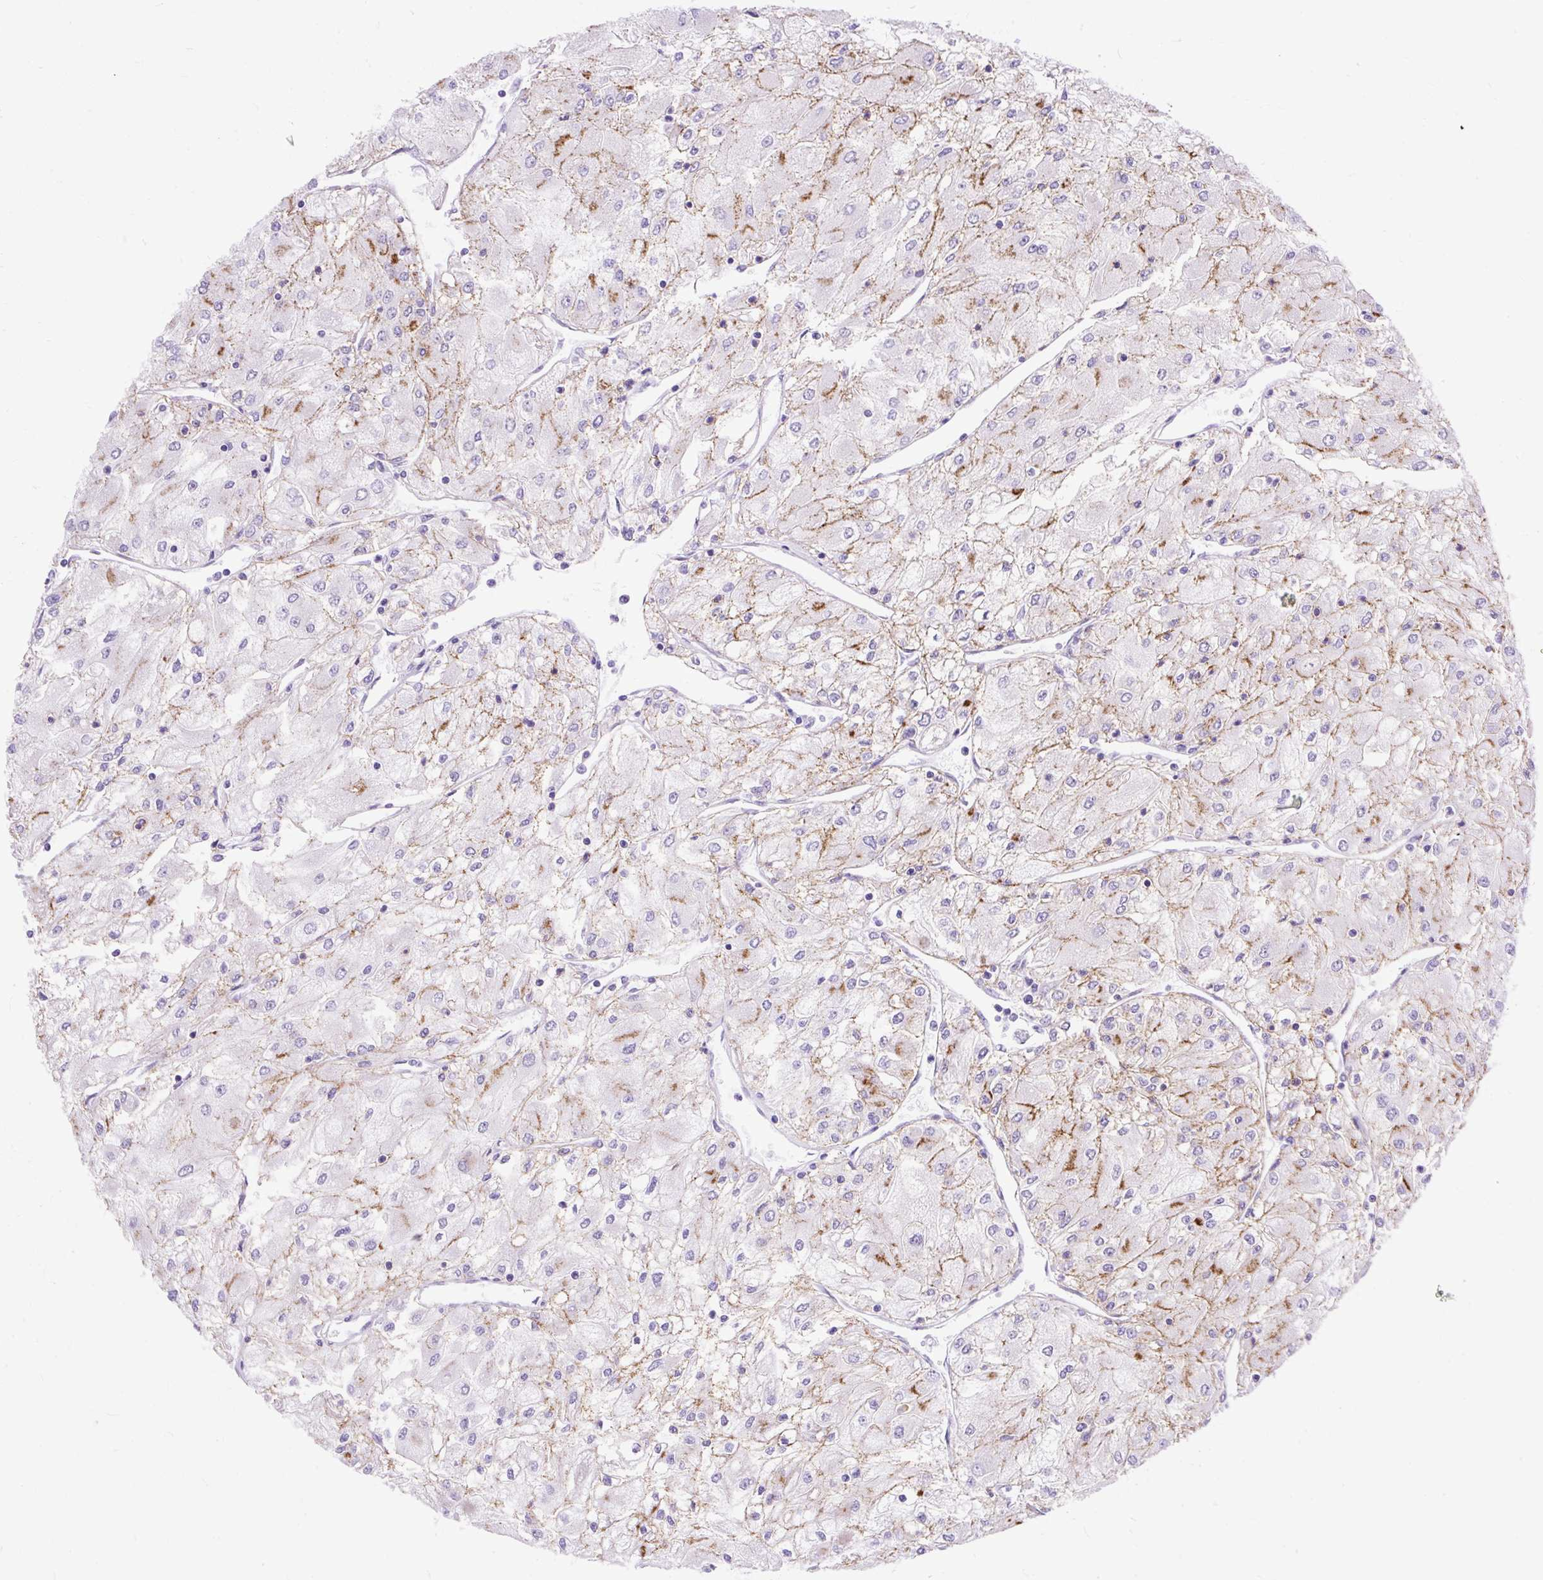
{"staining": {"intensity": "weak", "quantity": "25%-75%", "location": "cytoplasmic/membranous"}, "tissue": "renal cancer", "cell_type": "Tumor cells", "image_type": "cancer", "snomed": [{"axis": "morphology", "description": "Adenocarcinoma, NOS"}, {"axis": "topography", "description": "Kidney"}], "caption": "DAB immunohistochemical staining of adenocarcinoma (renal) displays weak cytoplasmic/membranous protein positivity in about 25%-75% of tumor cells. Immunohistochemistry (ihc) stains the protein in brown and the nuclei are stained blue.", "gene": "ZNF256", "patient": {"sex": "male", "age": 80}}